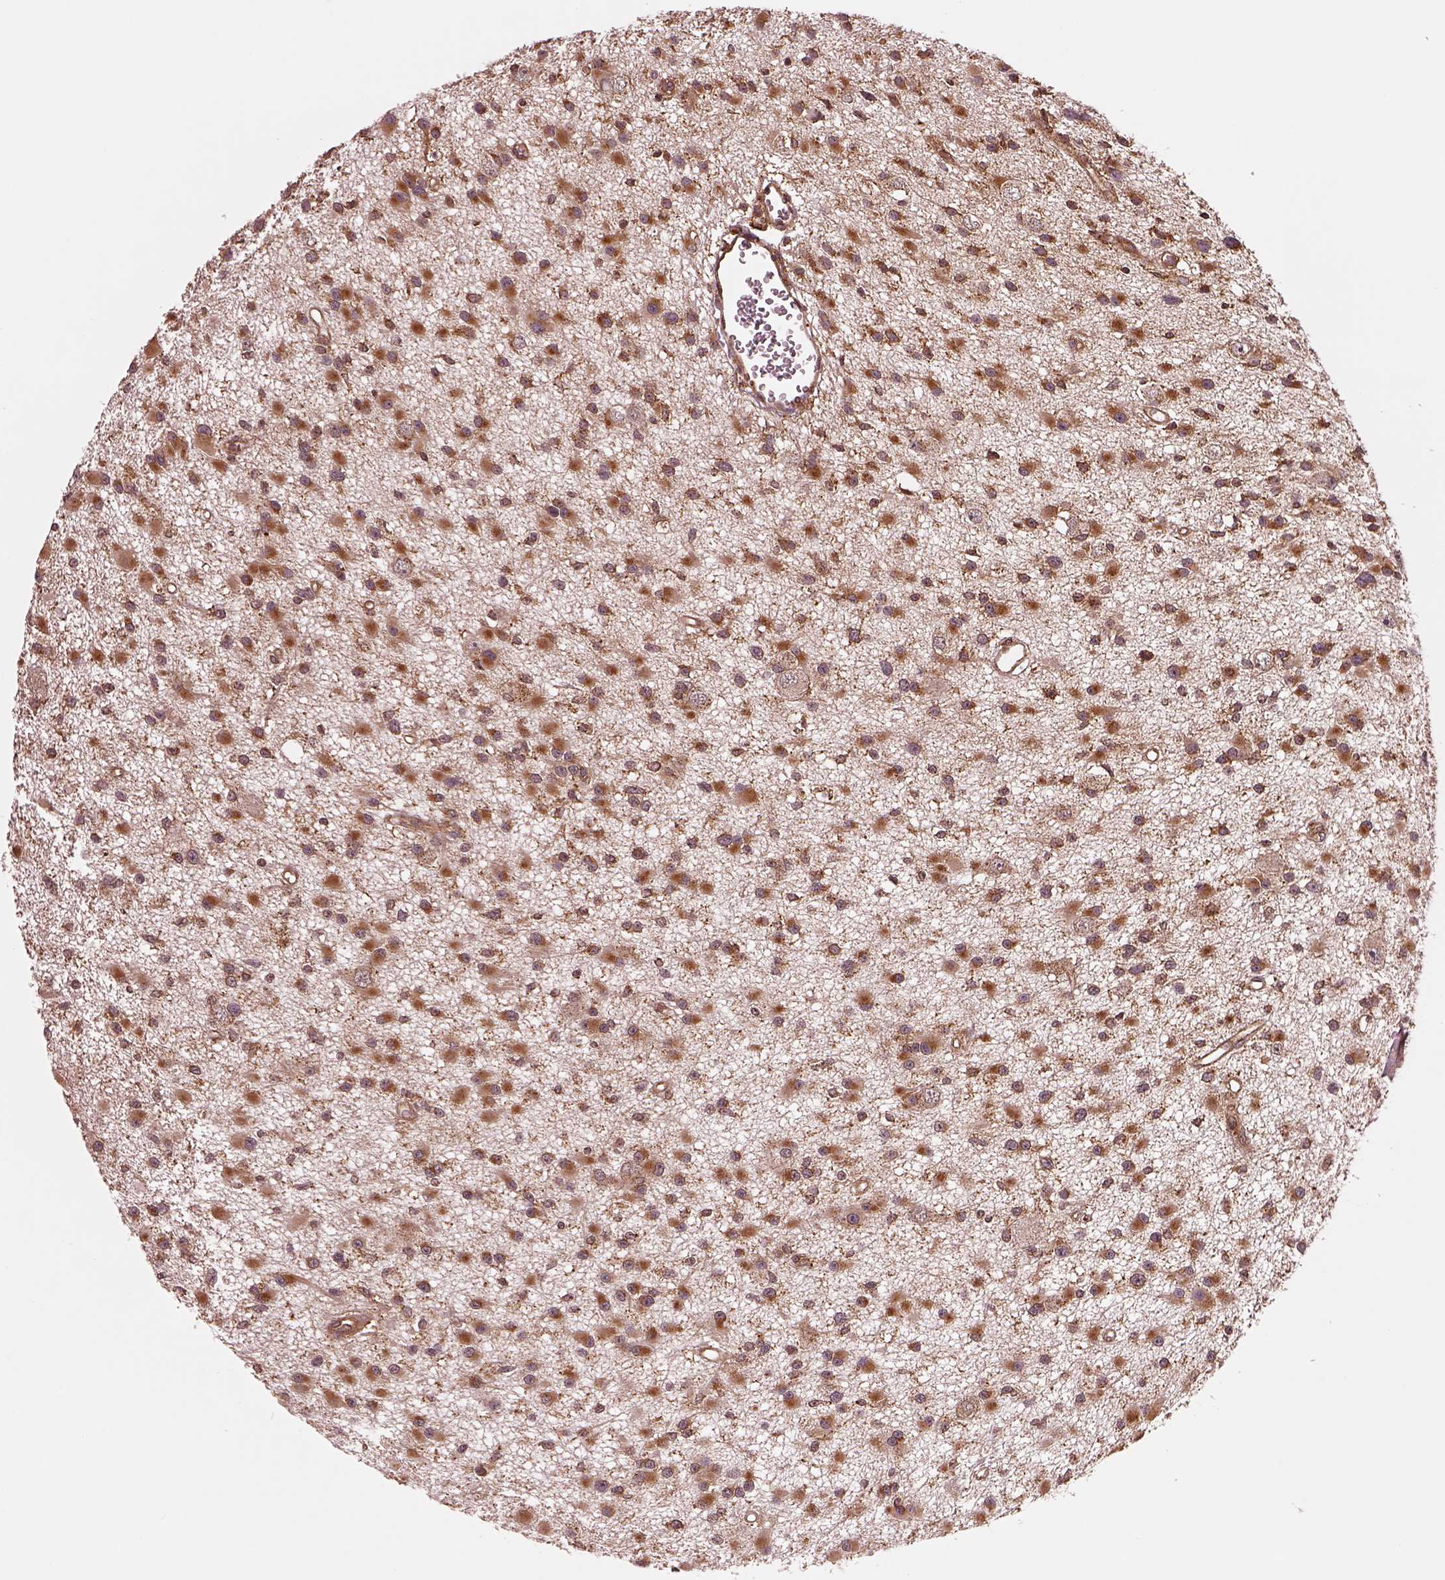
{"staining": {"intensity": "strong", "quantity": ">75%", "location": "cytoplasmic/membranous"}, "tissue": "glioma", "cell_type": "Tumor cells", "image_type": "cancer", "snomed": [{"axis": "morphology", "description": "Glioma, malignant, High grade"}, {"axis": "topography", "description": "Brain"}], "caption": "Tumor cells display strong cytoplasmic/membranous staining in approximately >75% of cells in high-grade glioma (malignant). Nuclei are stained in blue.", "gene": "WASHC2A", "patient": {"sex": "male", "age": 54}}